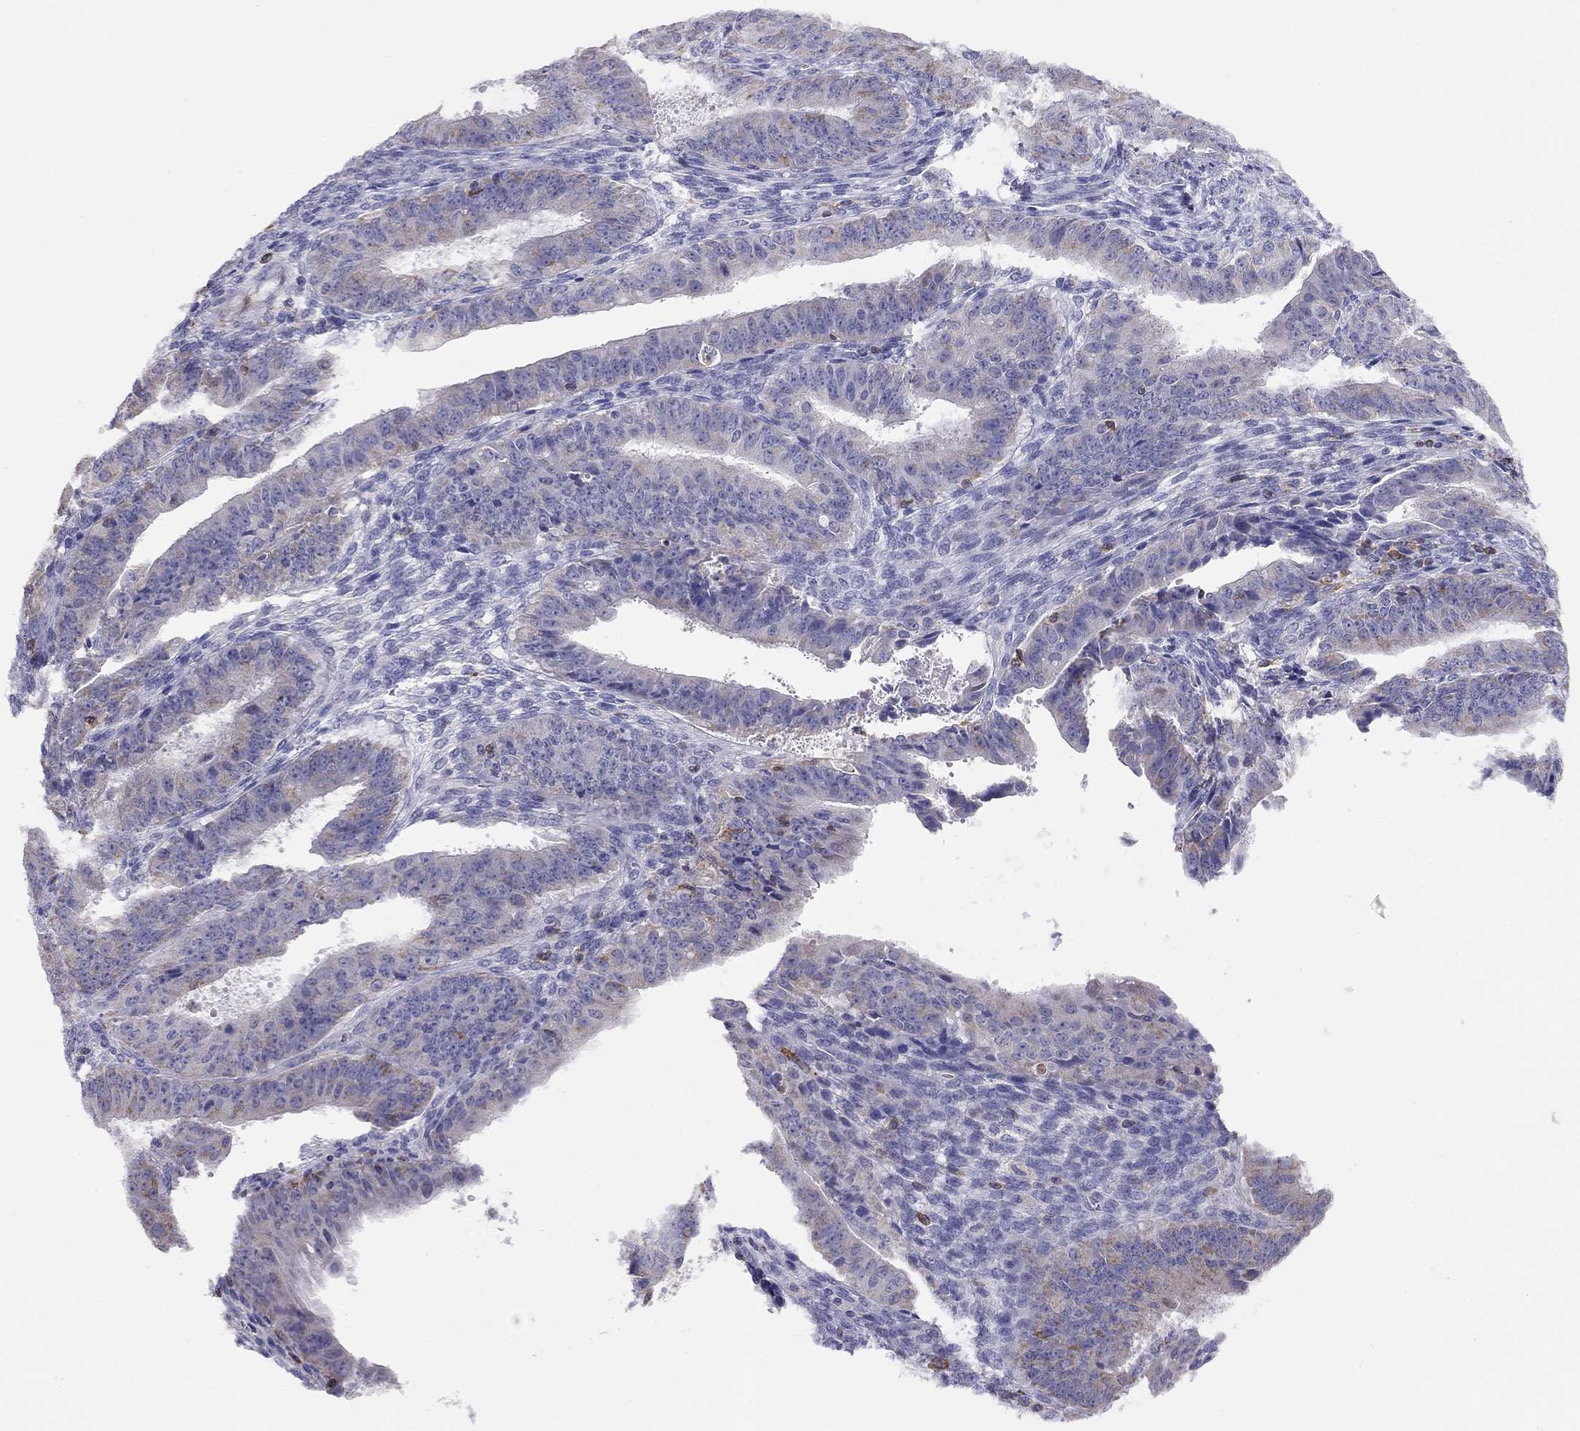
{"staining": {"intensity": "negative", "quantity": "none", "location": "none"}, "tissue": "ovarian cancer", "cell_type": "Tumor cells", "image_type": "cancer", "snomed": [{"axis": "morphology", "description": "Carcinoma, endometroid"}, {"axis": "topography", "description": "Ovary"}], "caption": "Immunohistochemistry (IHC) micrograph of neoplastic tissue: human ovarian endometroid carcinoma stained with DAB reveals no significant protein staining in tumor cells.", "gene": "CITED1", "patient": {"sex": "female", "age": 42}}